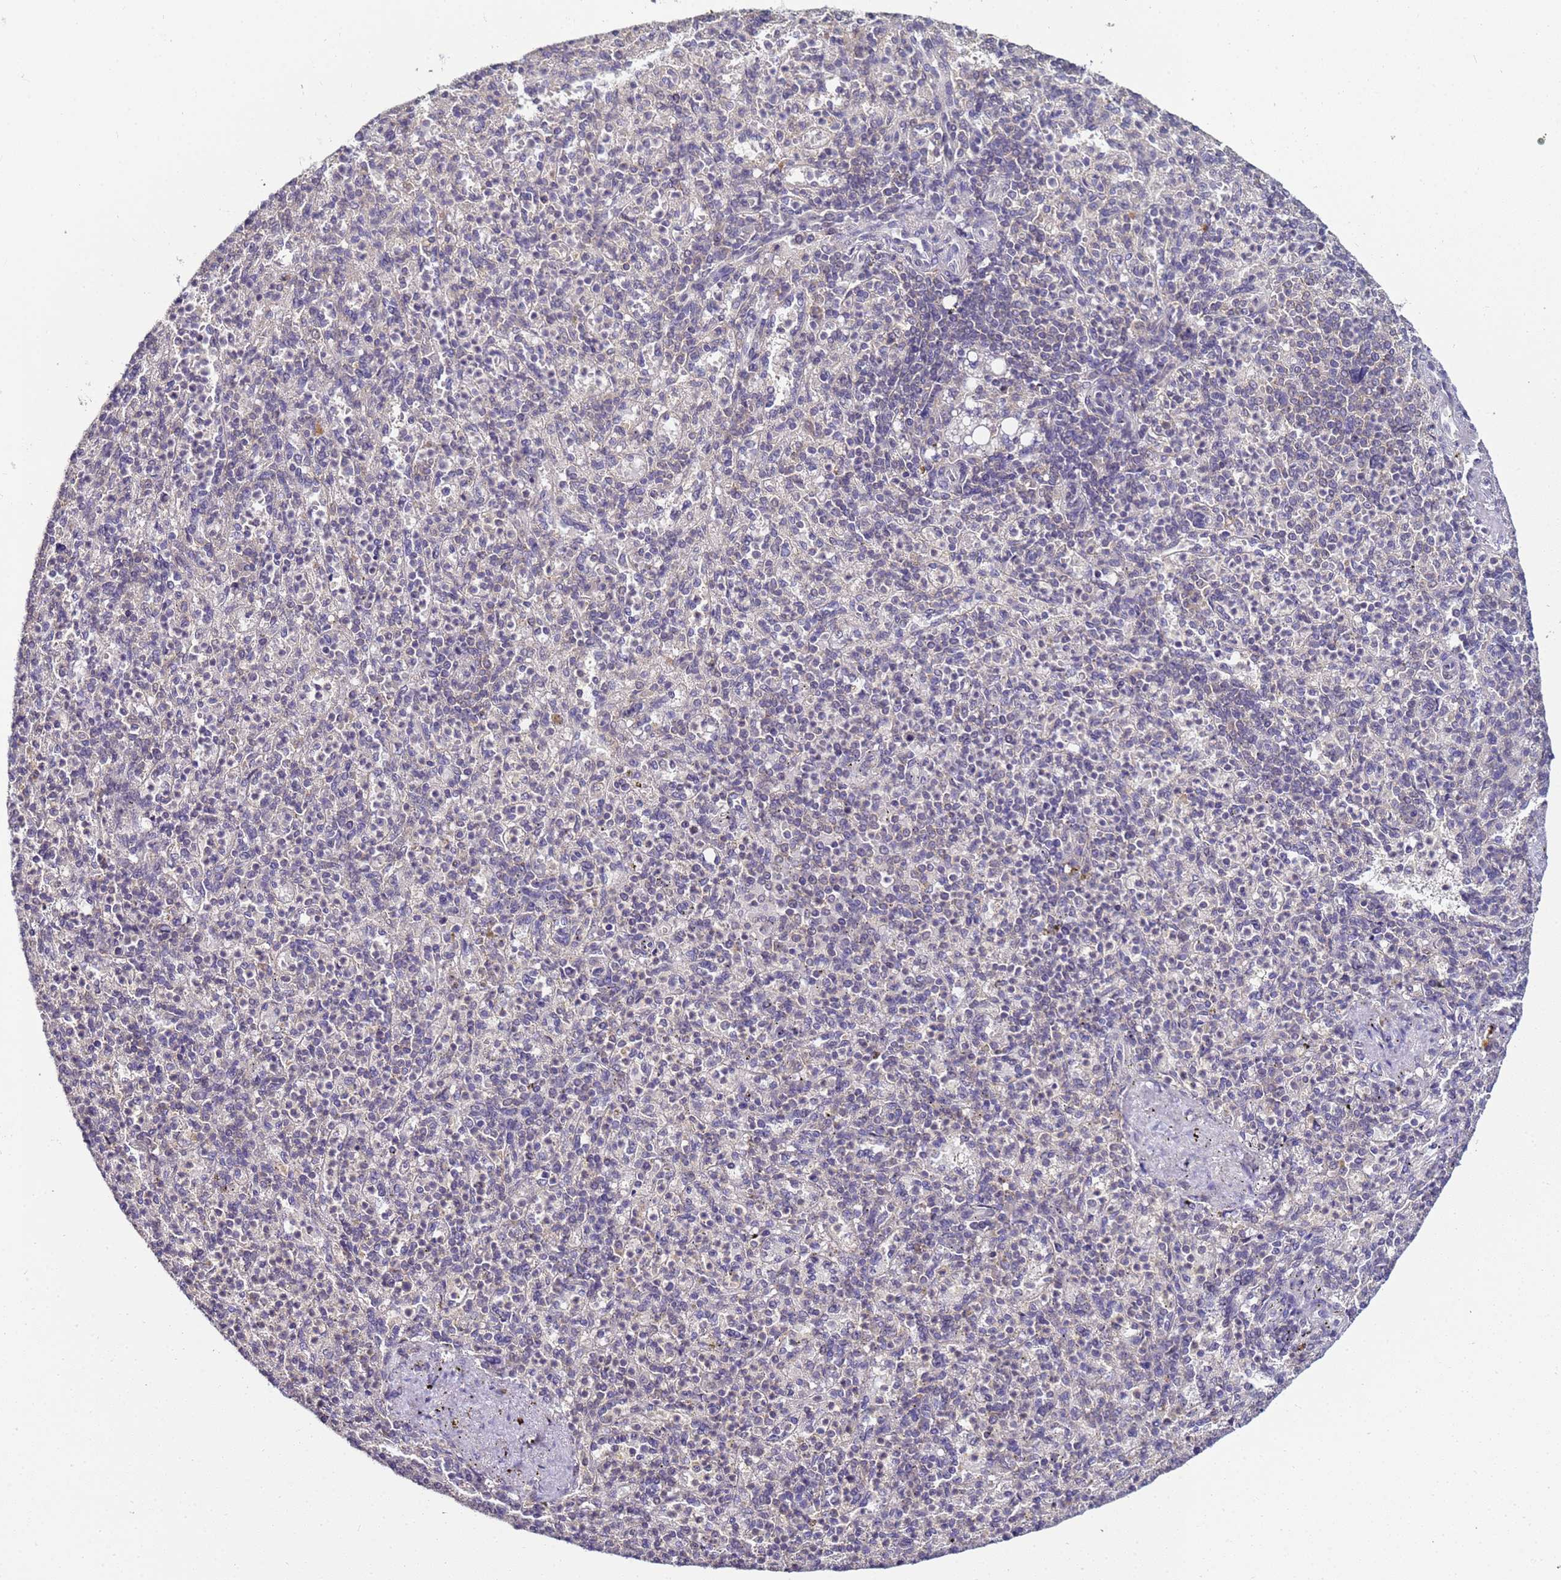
{"staining": {"intensity": "moderate", "quantity": "<25%", "location": "cytoplasmic/membranous"}, "tissue": "spleen", "cell_type": "Cells in red pulp", "image_type": "normal", "snomed": [{"axis": "morphology", "description": "Normal tissue, NOS"}, {"axis": "topography", "description": "Spleen"}], "caption": "High-power microscopy captured an IHC photomicrograph of unremarkable spleen, revealing moderate cytoplasmic/membranous expression in about <25% of cells in red pulp. The staining was performed using DAB, with brown indicating positive protein expression. Nuclei are stained blue with hematoxylin.", "gene": "ANKRD17", "patient": {"sex": "female", "age": 74}}